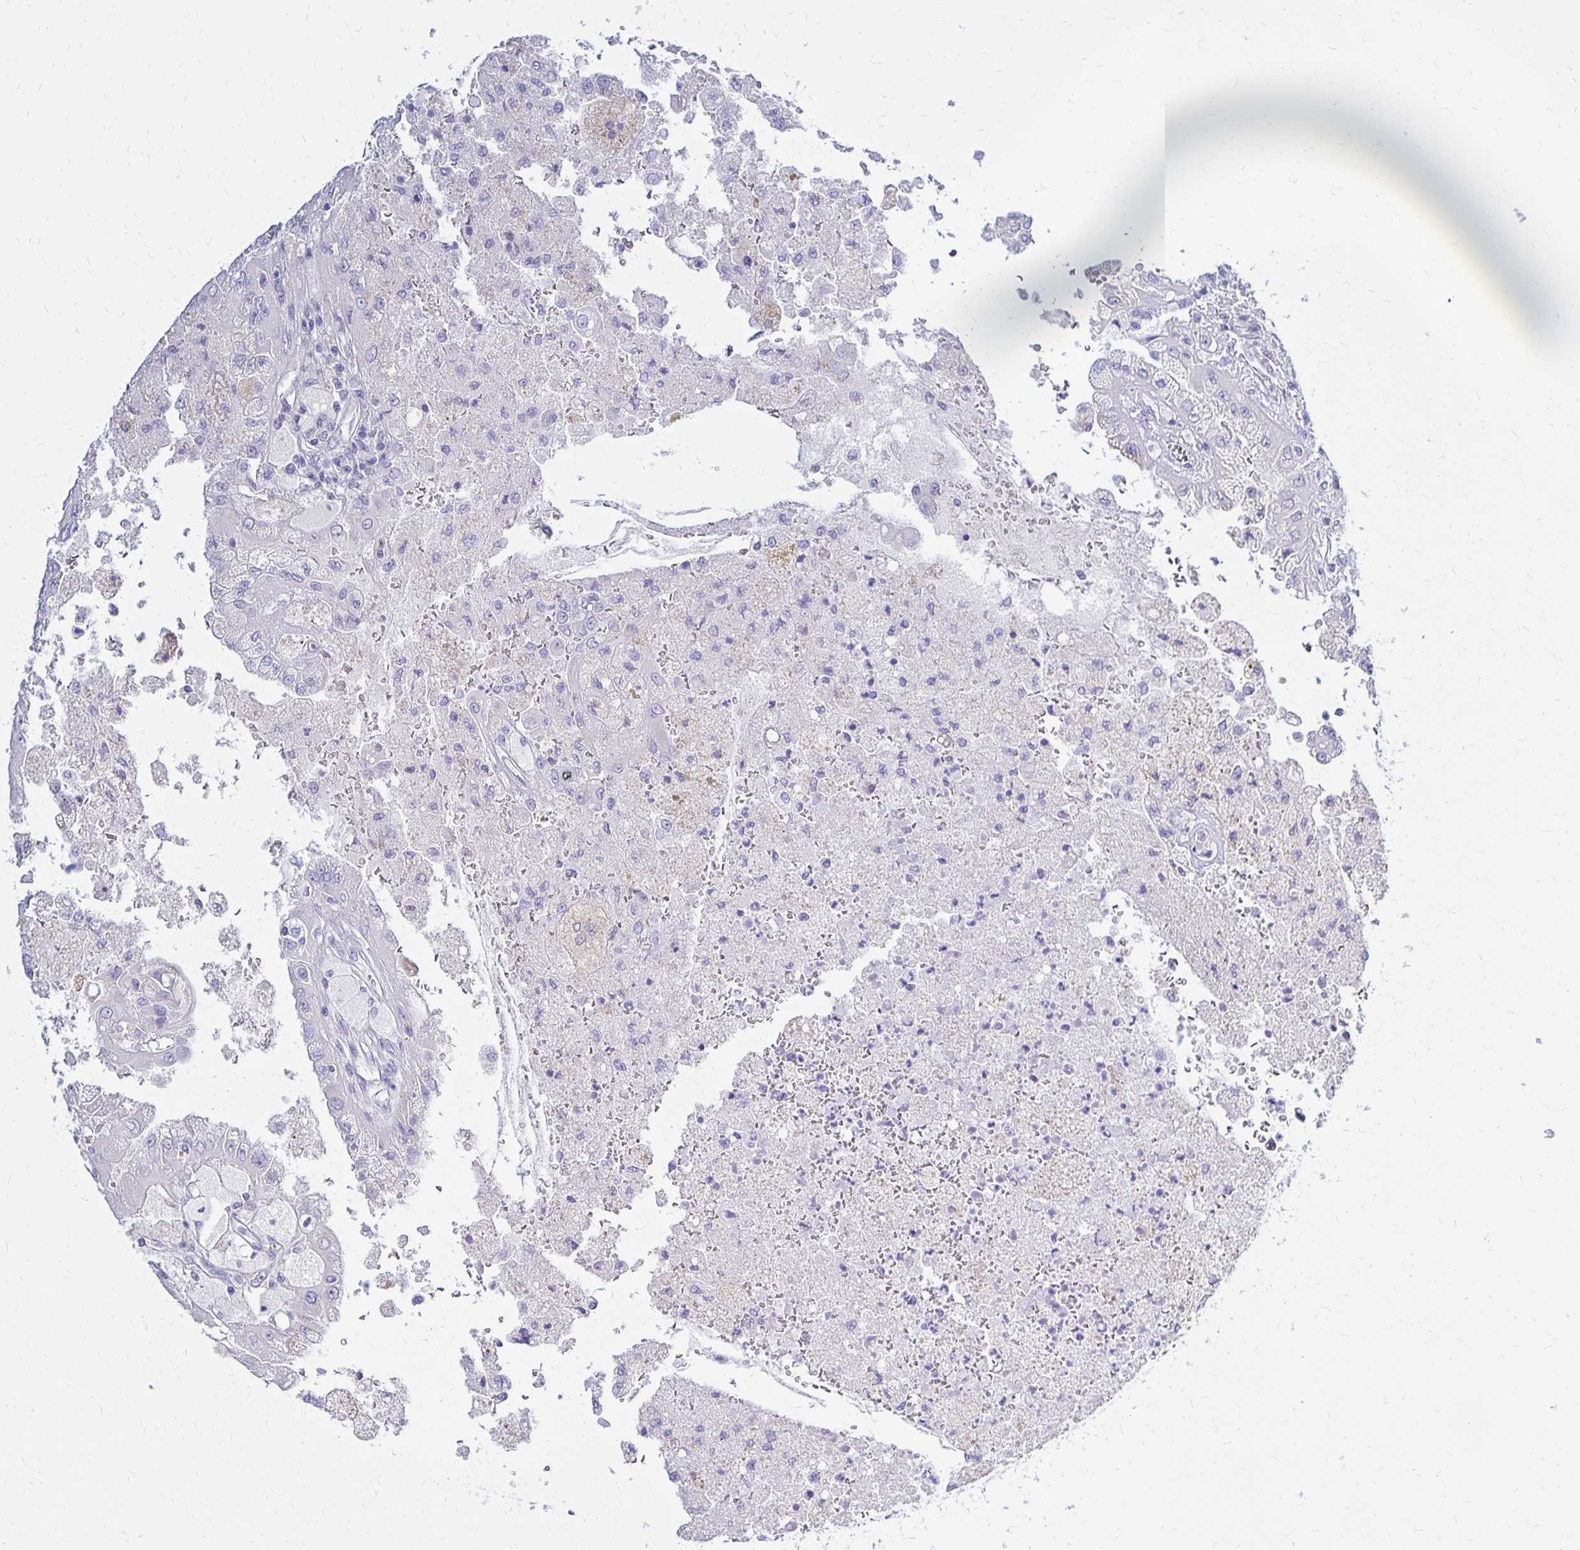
{"staining": {"intensity": "negative", "quantity": "none", "location": "none"}, "tissue": "renal cancer", "cell_type": "Tumor cells", "image_type": "cancer", "snomed": [{"axis": "morphology", "description": "Adenocarcinoma, NOS"}, {"axis": "topography", "description": "Kidney"}], "caption": "Renal cancer was stained to show a protein in brown. There is no significant positivity in tumor cells.", "gene": "FNTB", "patient": {"sex": "male", "age": 58}}